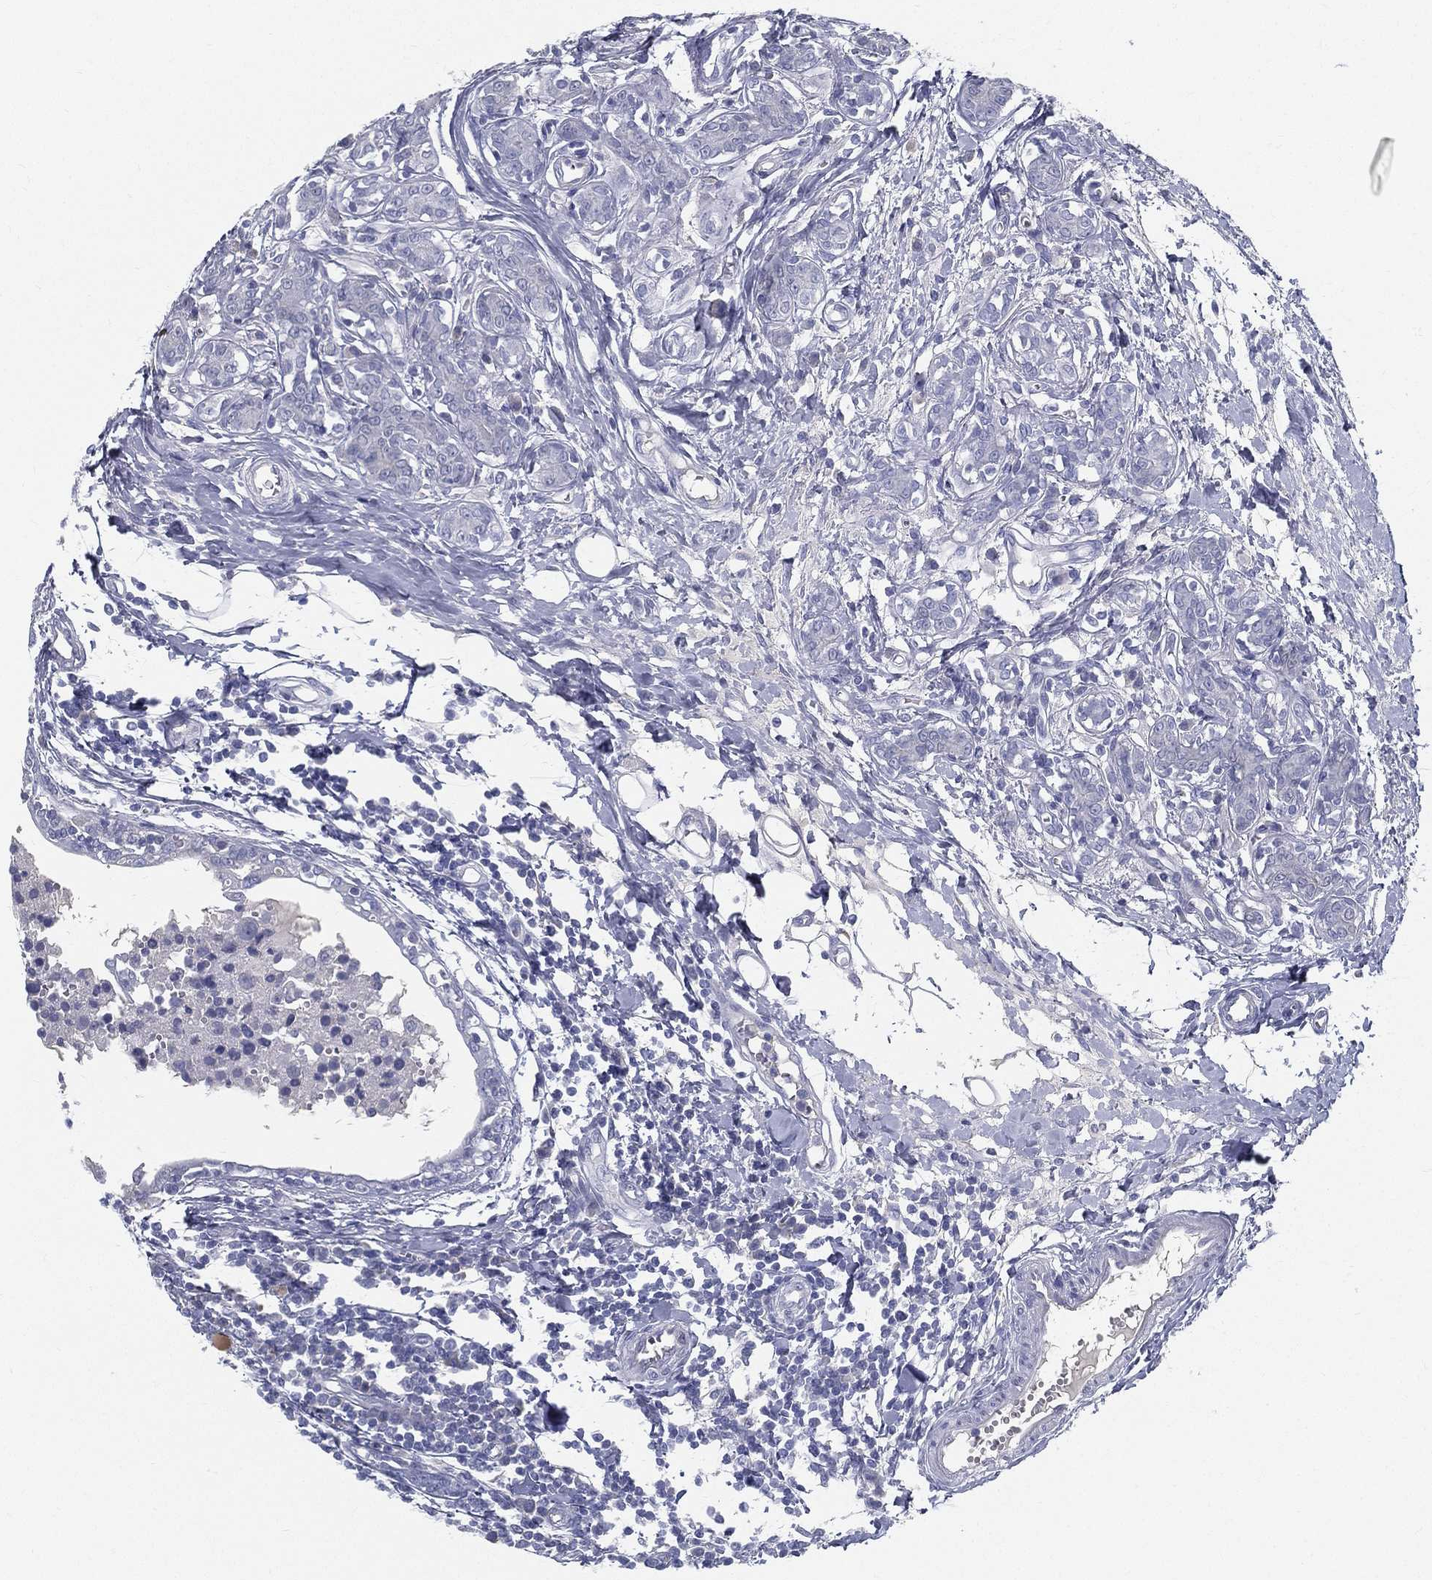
{"staining": {"intensity": "negative", "quantity": "none", "location": "none"}, "tissue": "breast cancer", "cell_type": "Tumor cells", "image_type": "cancer", "snomed": [{"axis": "morphology", "description": "Duct carcinoma"}, {"axis": "topography", "description": "Breast"}], "caption": "The image reveals no staining of tumor cells in breast cancer.", "gene": "STS", "patient": {"sex": "female", "age": 30}}